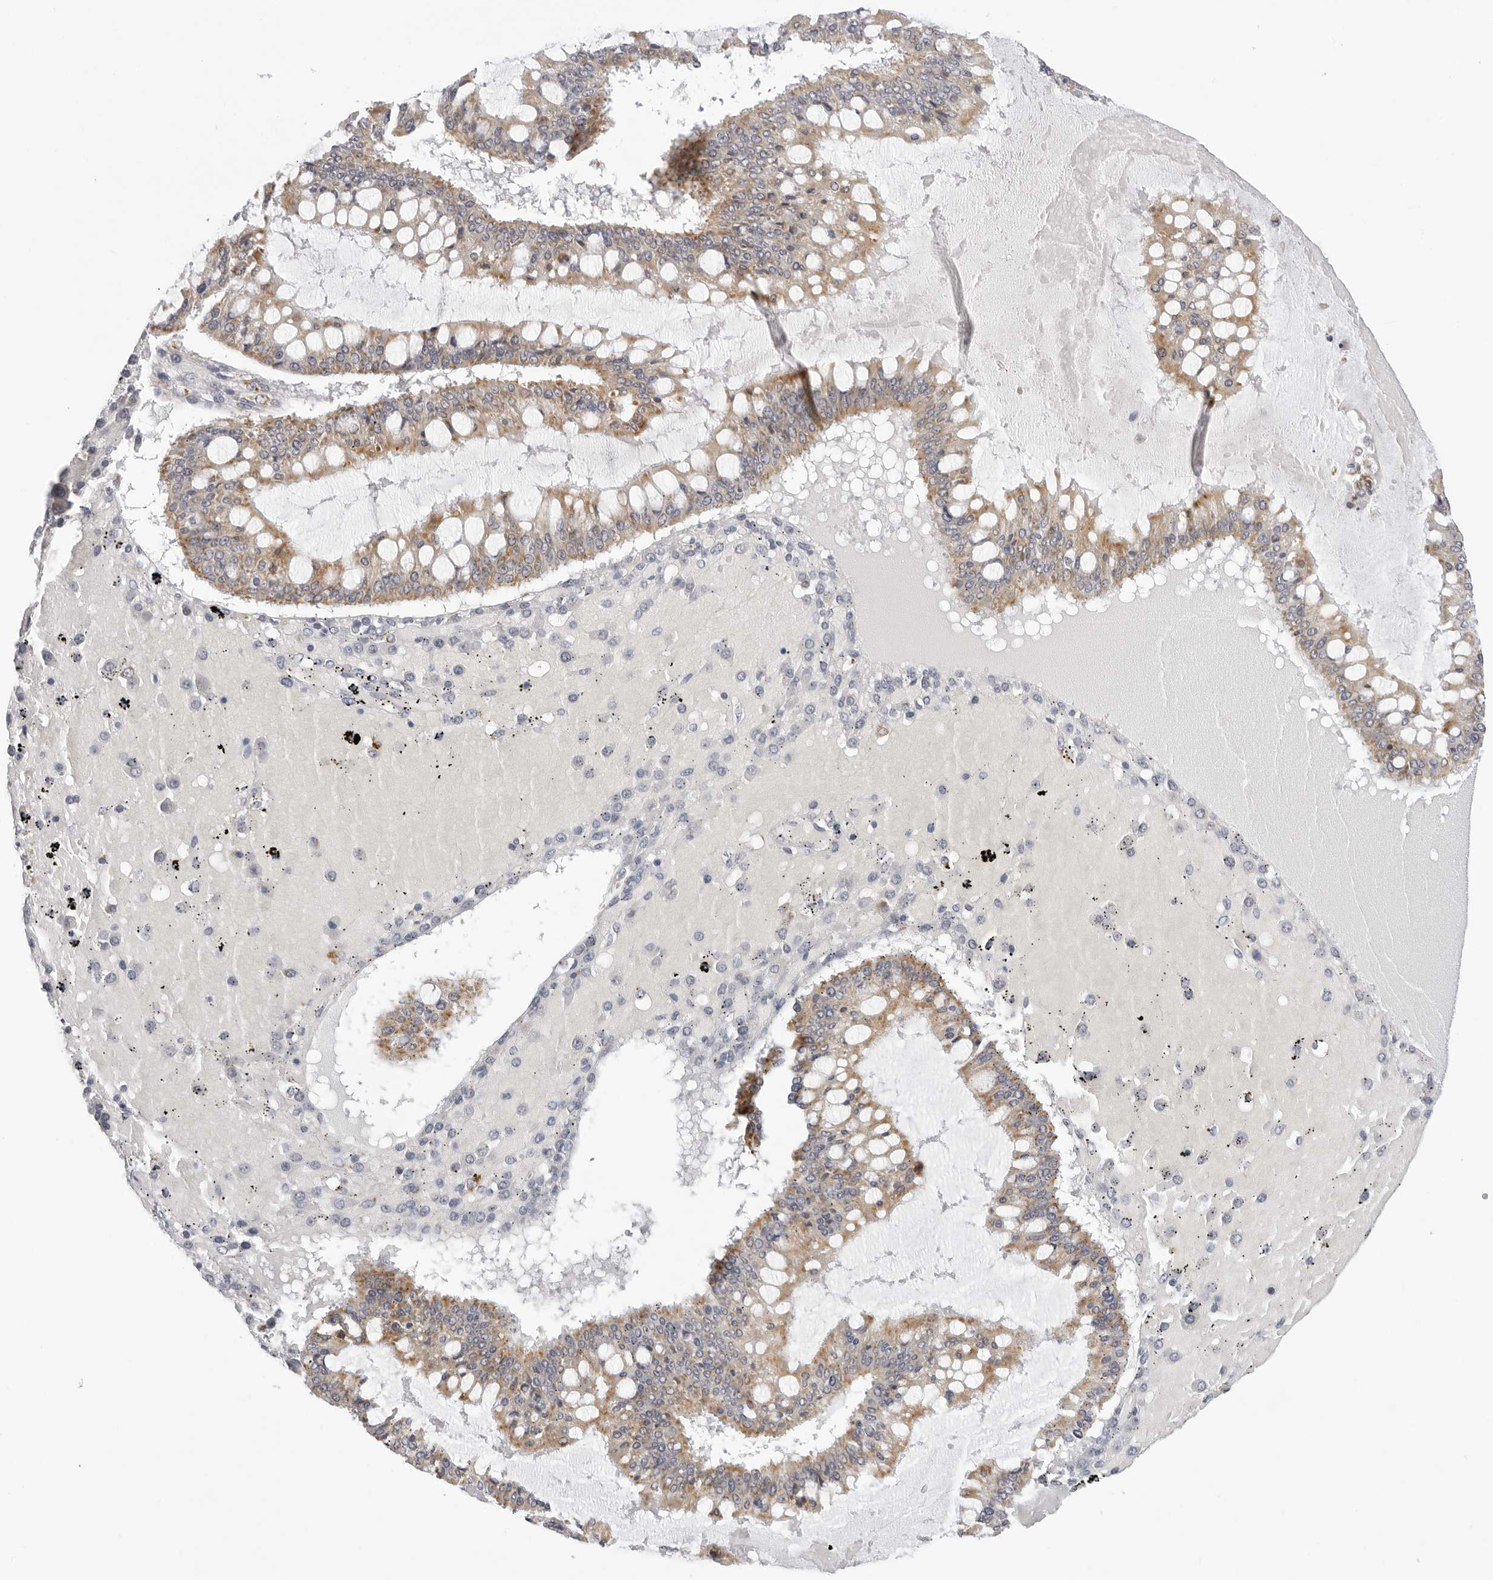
{"staining": {"intensity": "moderate", "quantity": ">75%", "location": "cytoplasmic/membranous"}, "tissue": "ovarian cancer", "cell_type": "Tumor cells", "image_type": "cancer", "snomed": [{"axis": "morphology", "description": "Cystadenocarcinoma, mucinous, NOS"}, {"axis": "topography", "description": "Ovary"}], "caption": "Tumor cells reveal moderate cytoplasmic/membranous positivity in about >75% of cells in ovarian cancer (mucinous cystadenocarcinoma).", "gene": "CIART", "patient": {"sex": "female", "age": 73}}